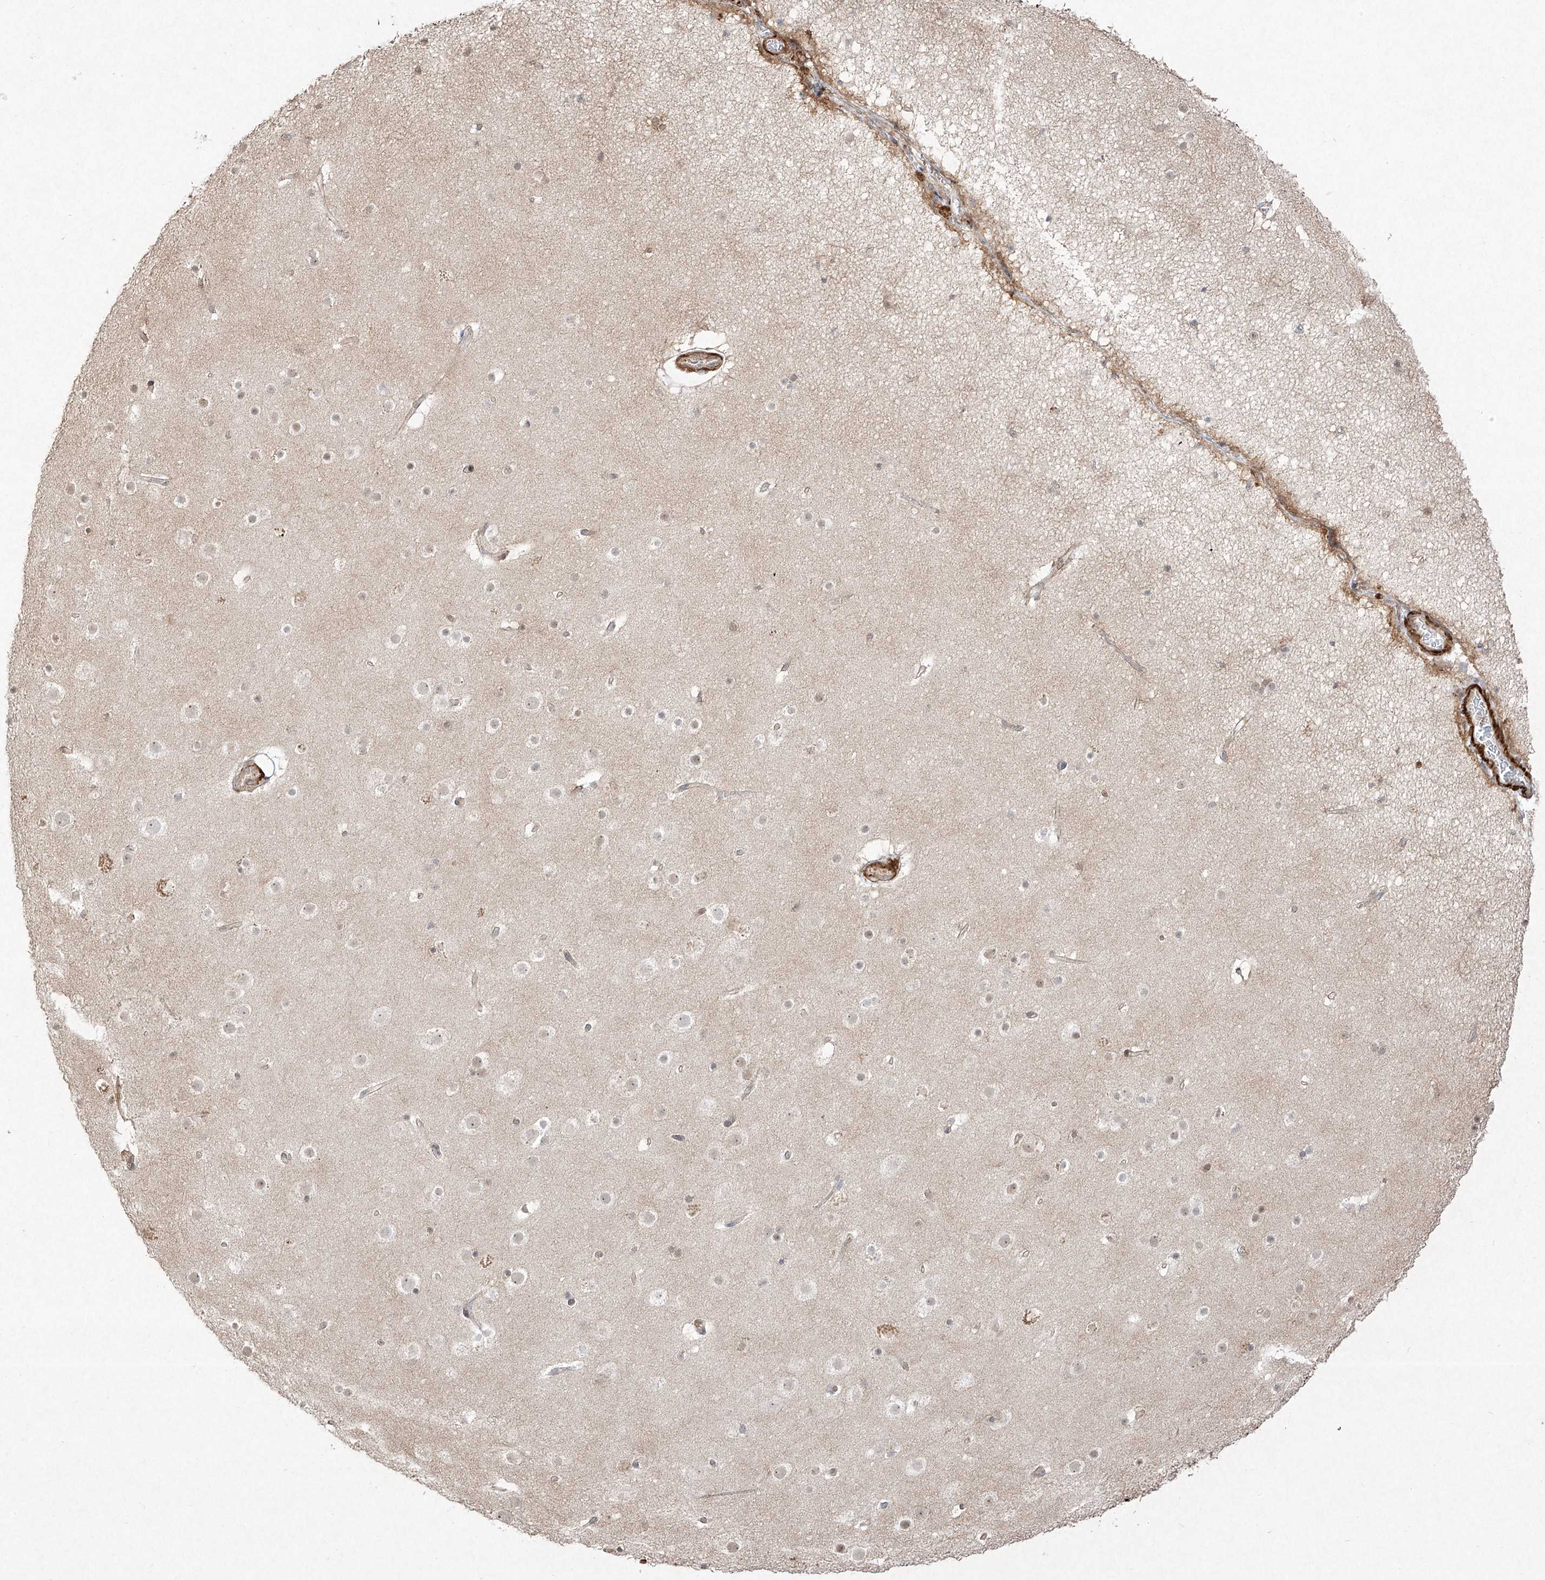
{"staining": {"intensity": "moderate", "quantity": "25%-75%", "location": "cytoplasmic/membranous"}, "tissue": "cerebral cortex", "cell_type": "Endothelial cells", "image_type": "normal", "snomed": [{"axis": "morphology", "description": "Normal tissue, NOS"}, {"axis": "topography", "description": "Cerebral cortex"}], "caption": "Immunohistochemistry photomicrograph of normal cerebral cortex: human cerebral cortex stained using immunohistochemistry reveals medium levels of moderate protein expression localized specifically in the cytoplasmic/membranous of endothelial cells, appearing as a cytoplasmic/membranous brown color.", "gene": "KDM1B", "patient": {"sex": "male", "age": 57}}